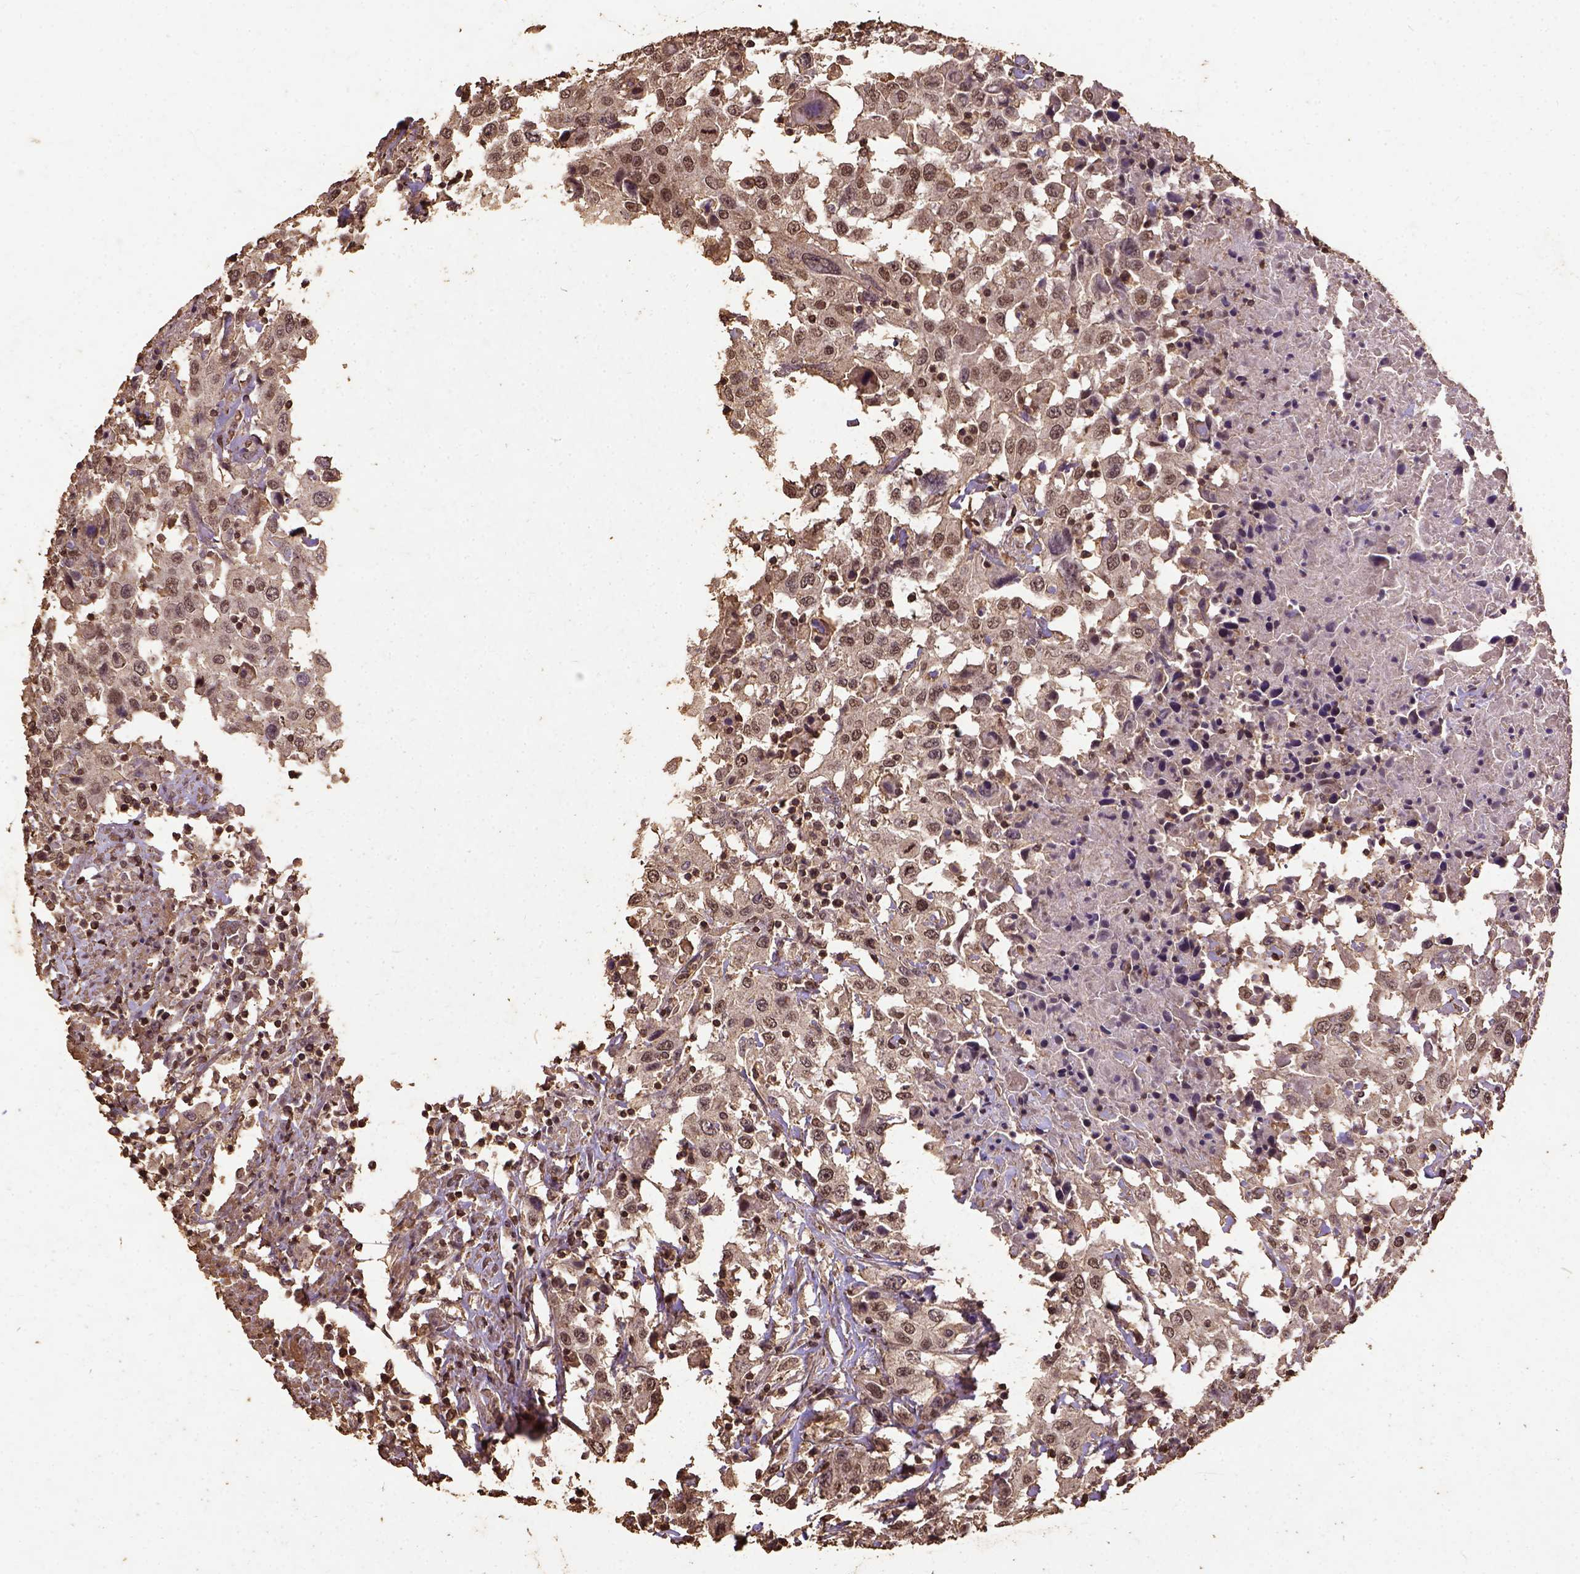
{"staining": {"intensity": "moderate", "quantity": ">75%", "location": "nuclear"}, "tissue": "urothelial cancer", "cell_type": "Tumor cells", "image_type": "cancer", "snomed": [{"axis": "morphology", "description": "Urothelial carcinoma, High grade"}, {"axis": "topography", "description": "Urinary bladder"}], "caption": "This histopathology image demonstrates immunohistochemistry (IHC) staining of urothelial cancer, with medium moderate nuclear positivity in approximately >75% of tumor cells.", "gene": "NACC1", "patient": {"sex": "male", "age": 61}}